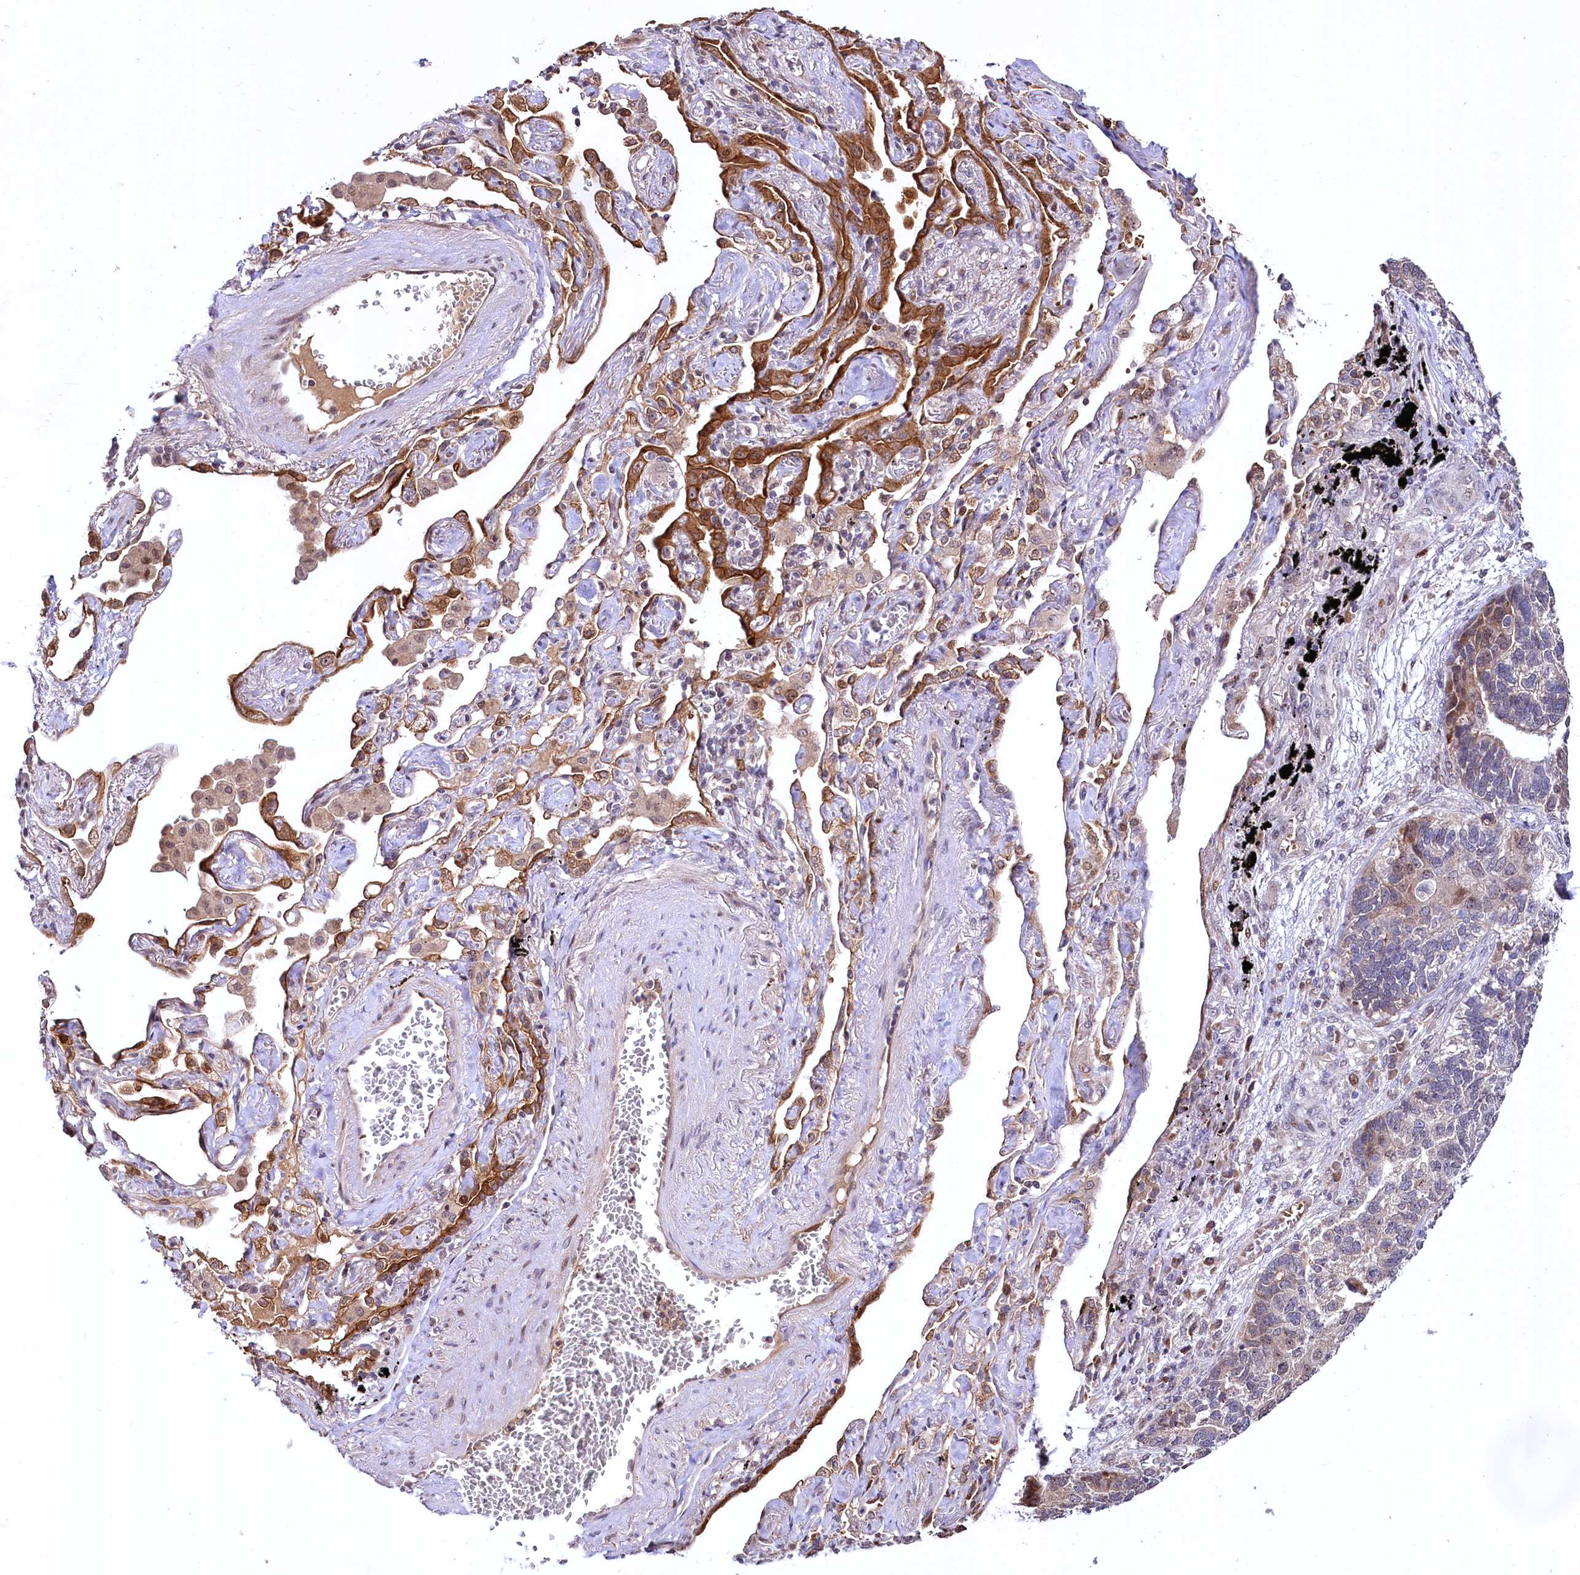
{"staining": {"intensity": "strong", "quantity": ">75%", "location": "cytoplasmic/membranous"}, "tissue": "lung cancer", "cell_type": "Tumor cells", "image_type": "cancer", "snomed": [{"axis": "morphology", "description": "Adenocarcinoma, NOS"}, {"axis": "topography", "description": "Lung"}], "caption": "A high-resolution micrograph shows IHC staining of lung cancer, which demonstrates strong cytoplasmic/membranous expression in approximately >75% of tumor cells.", "gene": "N4BP2L1", "patient": {"sex": "male", "age": 67}}